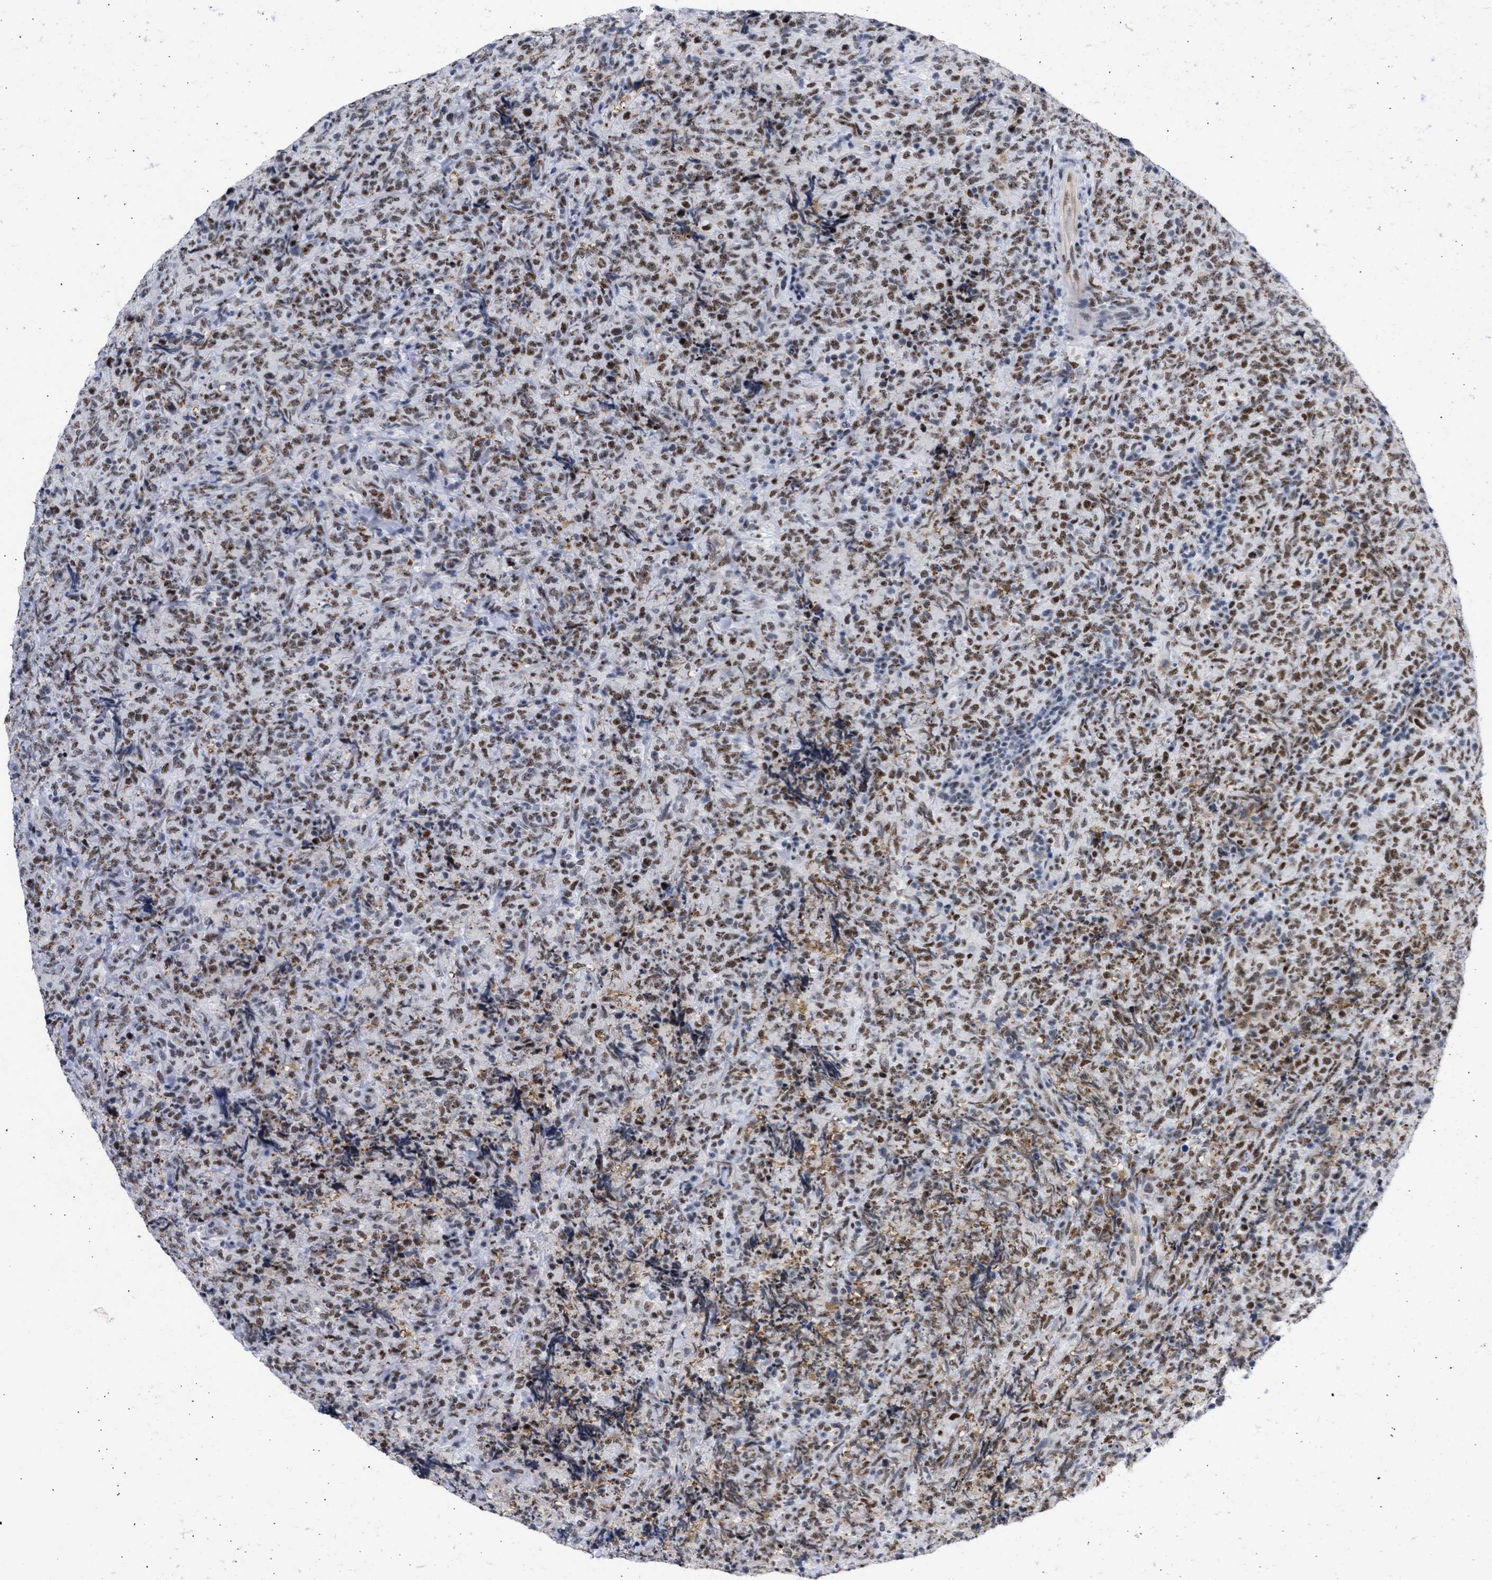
{"staining": {"intensity": "moderate", "quantity": ">75%", "location": "nuclear"}, "tissue": "lymphoma", "cell_type": "Tumor cells", "image_type": "cancer", "snomed": [{"axis": "morphology", "description": "Malignant lymphoma, non-Hodgkin's type, High grade"}, {"axis": "topography", "description": "Tonsil"}], "caption": "A photomicrograph of high-grade malignant lymphoma, non-Hodgkin's type stained for a protein displays moderate nuclear brown staining in tumor cells.", "gene": "DDX41", "patient": {"sex": "female", "age": 36}}